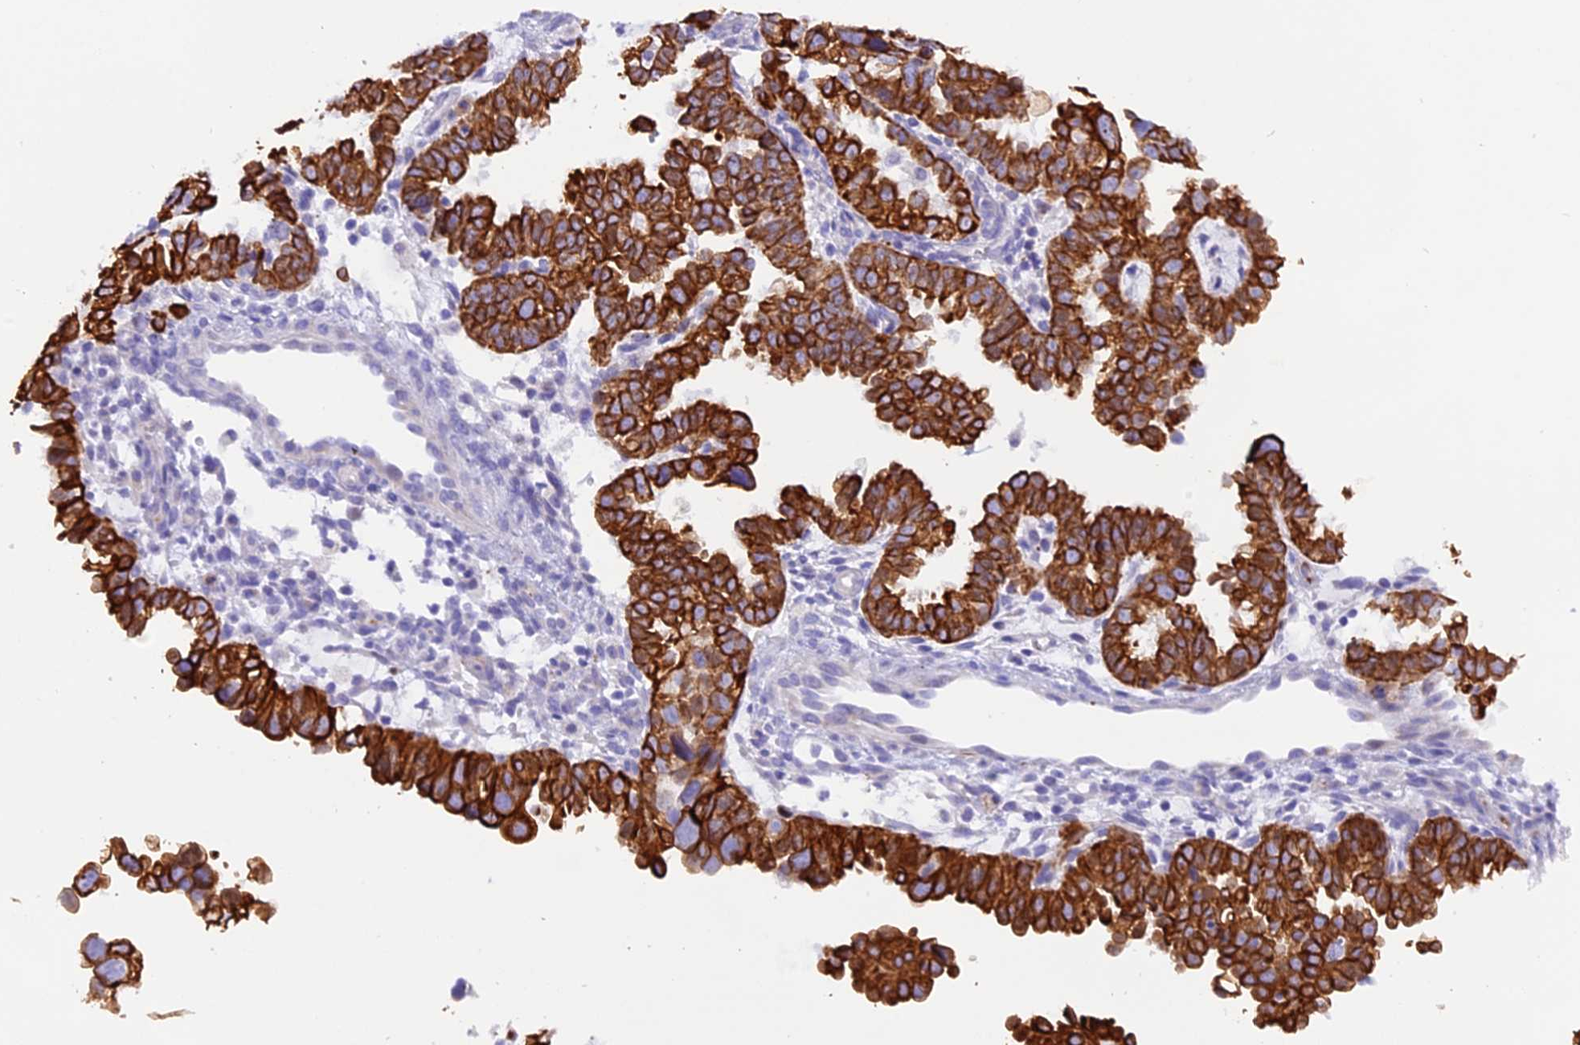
{"staining": {"intensity": "strong", "quantity": ">75%", "location": "cytoplasmic/membranous"}, "tissue": "endometrial cancer", "cell_type": "Tumor cells", "image_type": "cancer", "snomed": [{"axis": "morphology", "description": "Adenocarcinoma, NOS"}, {"axis": "topography", "description": "Endometrium"}], "caption": "Endometrial cancer (adenocarcinoma) was stained to show a protein in brown. There is high levels of strong cytoplasmic/membranous positivity in approximately >75% of tumor cells. The staining was performed using DAB (3,3'-diaminobenzidine), with brown indicating positive protein expression. Nuclei are stained blue with hematoxylin.", "gene": "PKIA", "patient": {"sex": "female", "age": 85}}